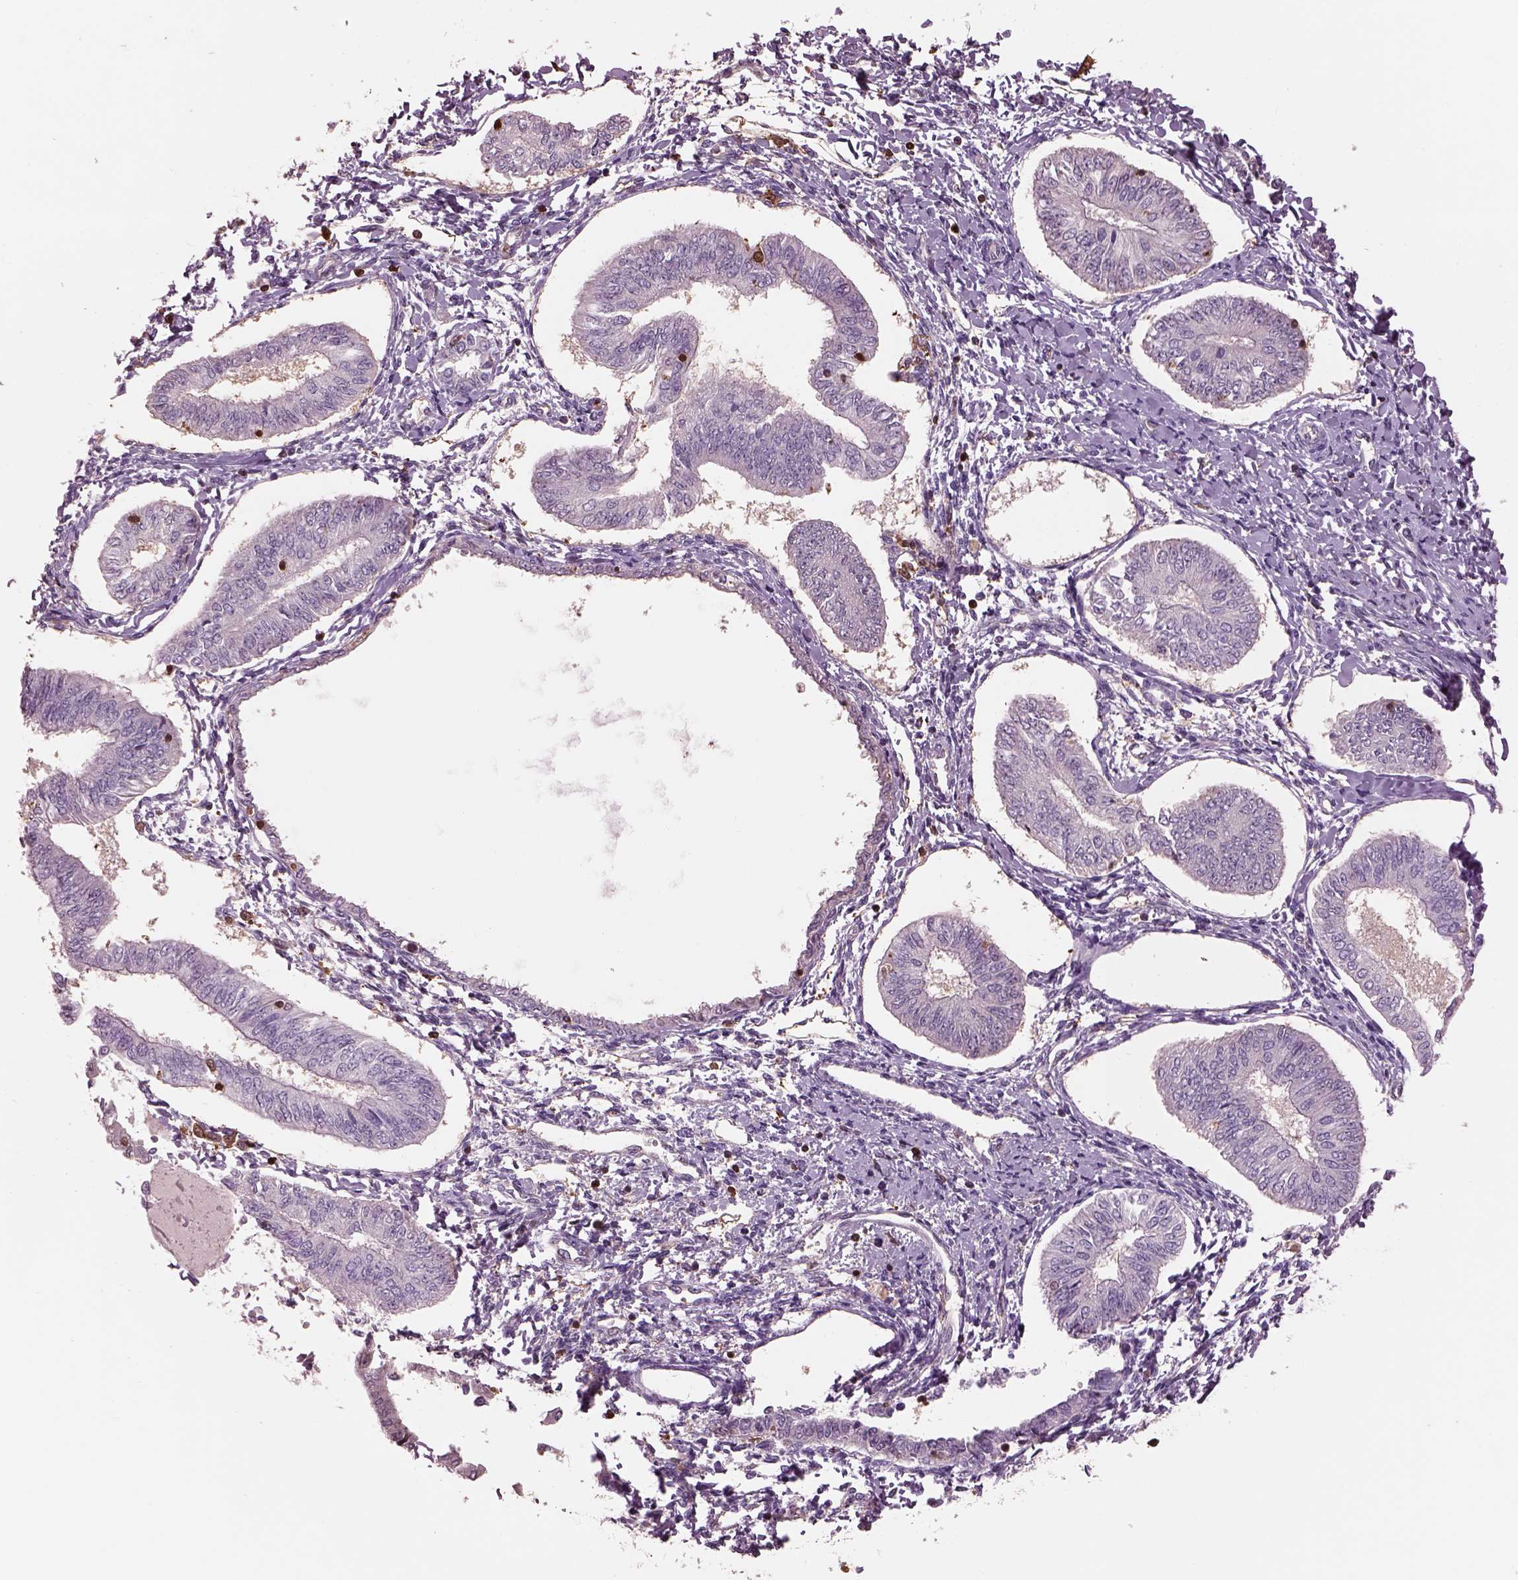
{"staining": {"intensity": "negative", "quantity": "none", "location": "none"}, "tissue": "endometrial cancer", "cell_type": "Tumor cells", "image_type": "cancer", "snomed": [{"axis": "morphology", "description": "Adenocarcinoma, NOS"}, {"axis": "topography", "description": "Endometrium"}], "caption": "The micrograph exhibits no staining of tumor cells in endometrial cancer (adenocarcinoma).", "gene": "IL31RA", "patient": {"sex": "female", "age": 58}}